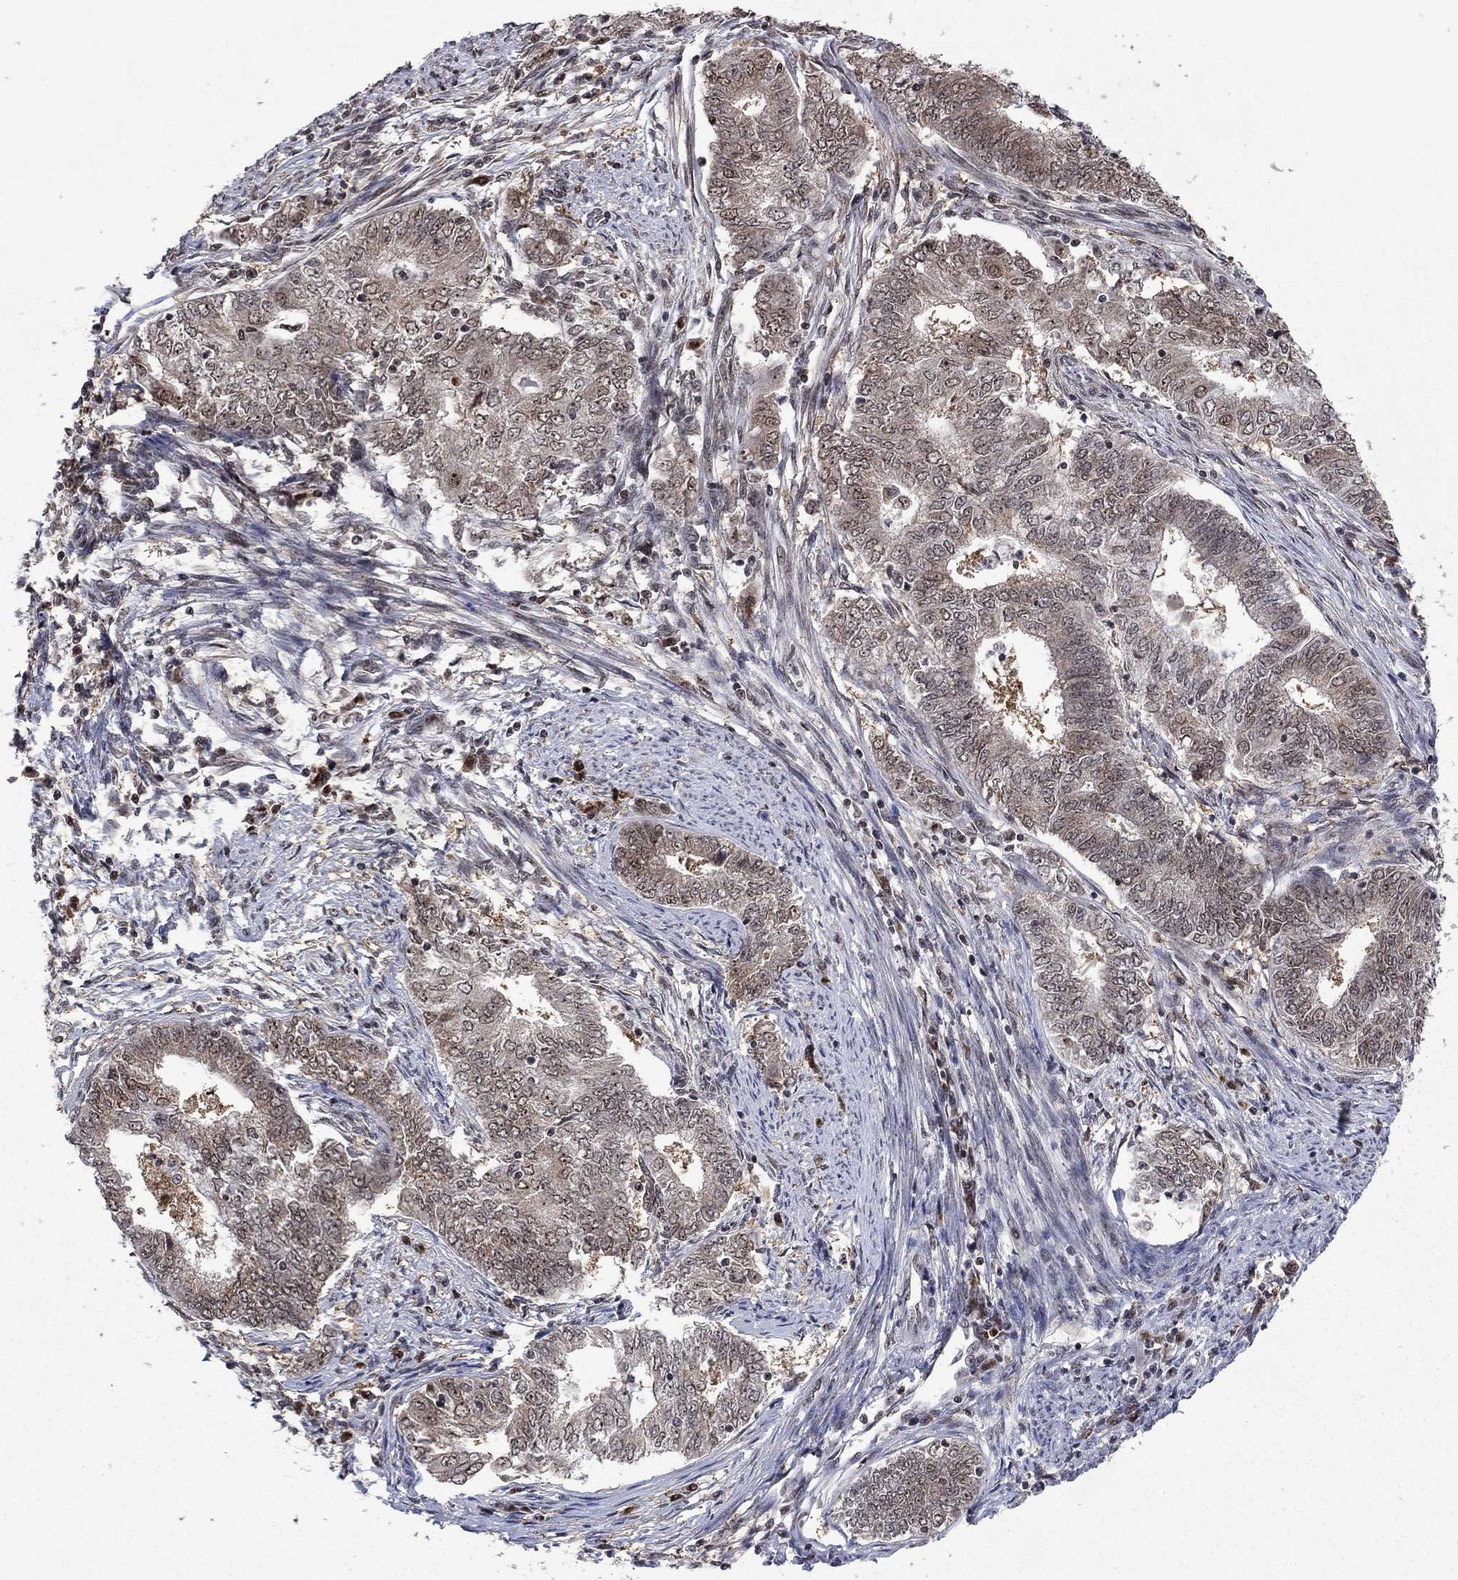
{"staining": {"intensity": "weak", "quantity": "25%-75%", "location": "cytoplasmic/membranous"}, "tissue": "endometrial cancer", "cell_type": "Tumor cells", "image_type": "cancer", "snomed": [{"axis": "morphology", "description": "Adenocarcinoma, NOS"}, {"axis": "topography", "description": "Endometrium"}], "caption": "This image shows immunohistochemistry (IHC) staining of human adenocarcinoma (endometrial), with low weak cytoplasmic/membranous expression in approximately 25%-75% of tumor cells.", "gene": "FBL", "patient": {"sex": "female", "age": 62}}